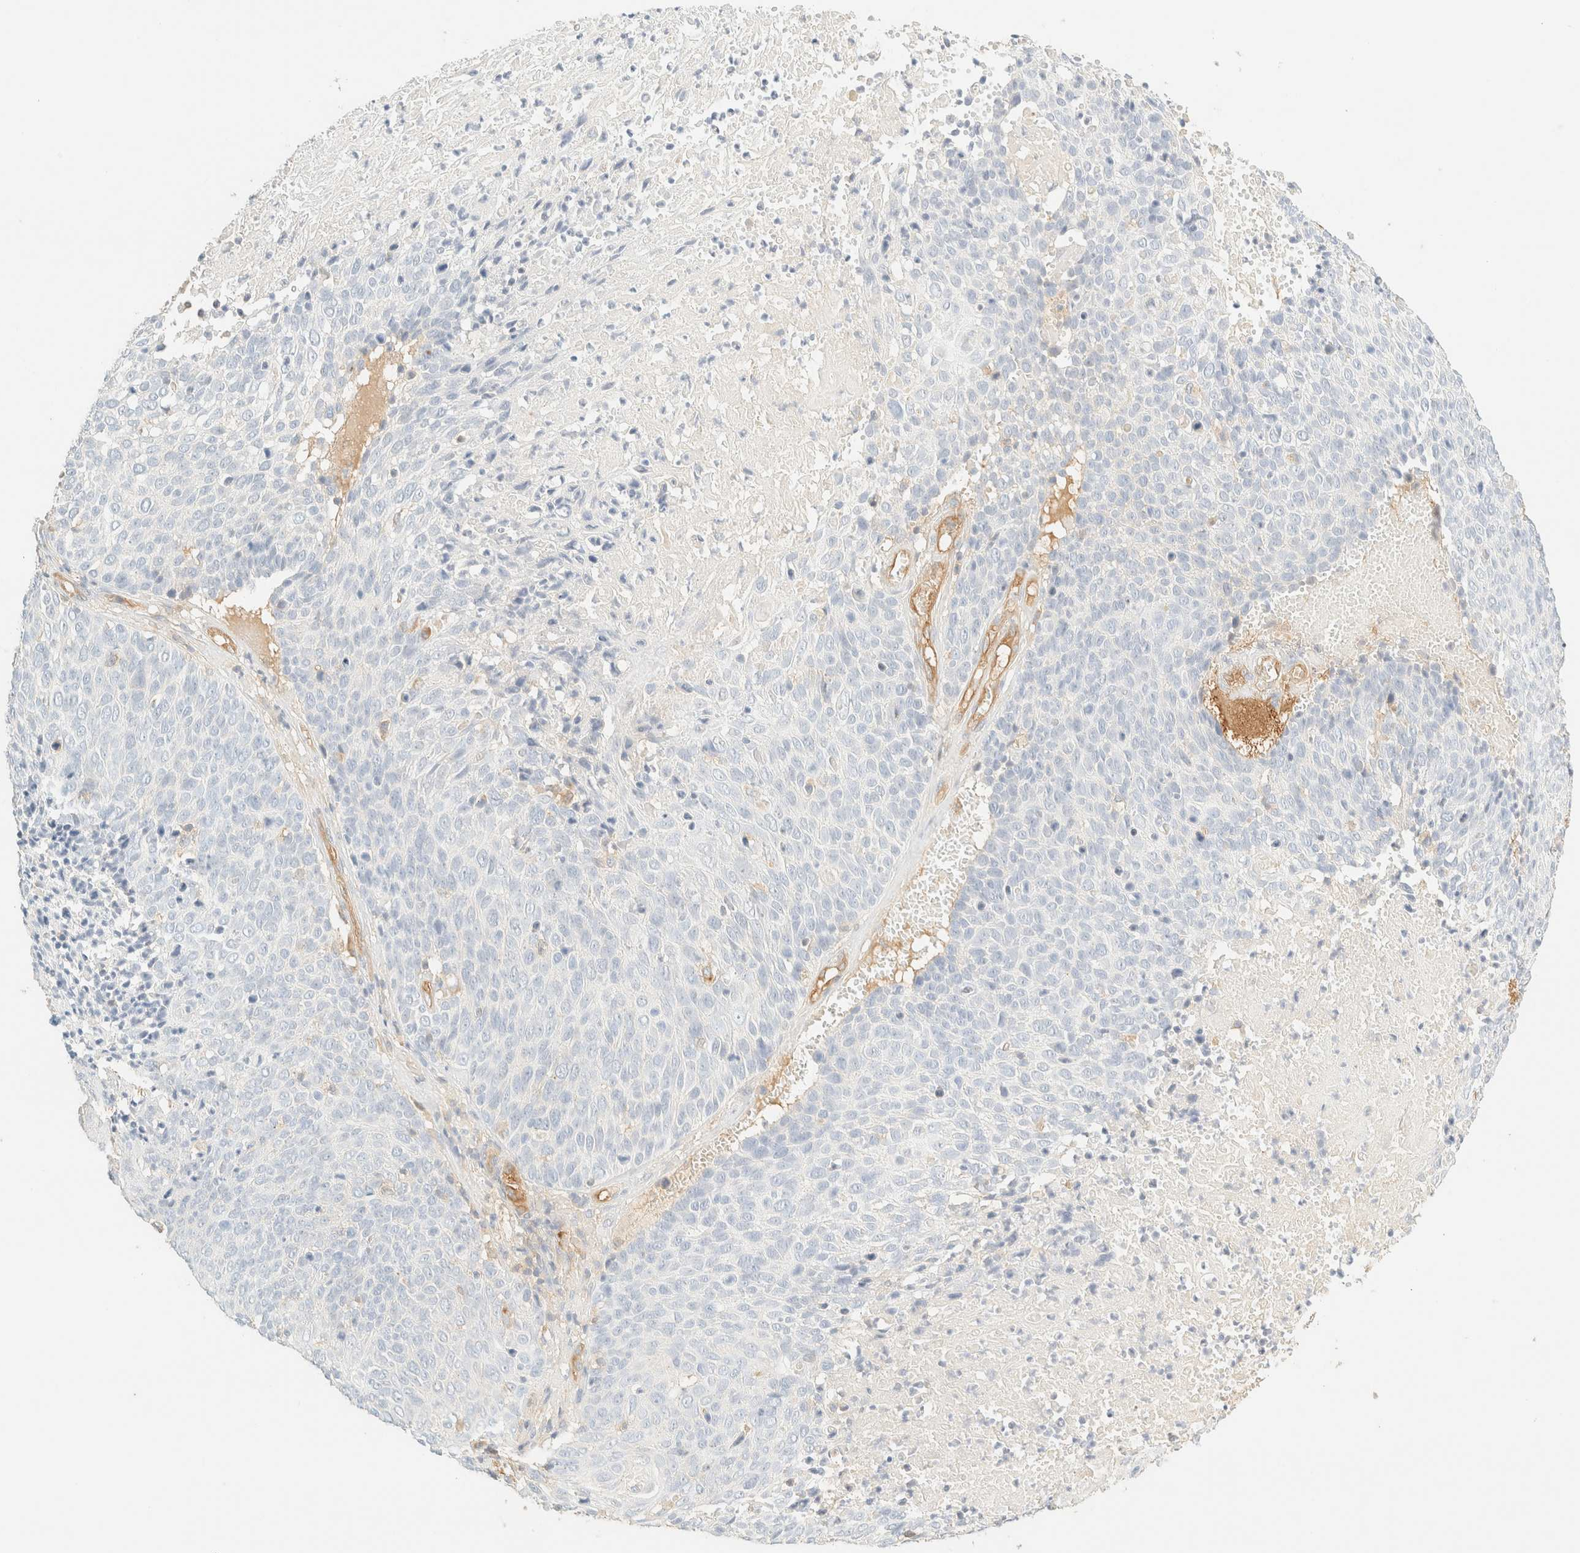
{"staining": {"intensity": "negative", "quantity": "none", "location": "none"}, "tissue": "cervical cancer", "cell_type": "Tumor cells", "image_type": "cancer", "snomed": [{"axis": "morphology", "description": "Squamous cell carcinoma, NOS"}, {"axis": "topography", "description": "Cervix"}], "caption": "The photomicrograph exhibits no significant expression in tumor cells of squamous cell carcinoma (cervical).", "gene": "FHOD1", "patient": {"sex": "female", "age": 74}}